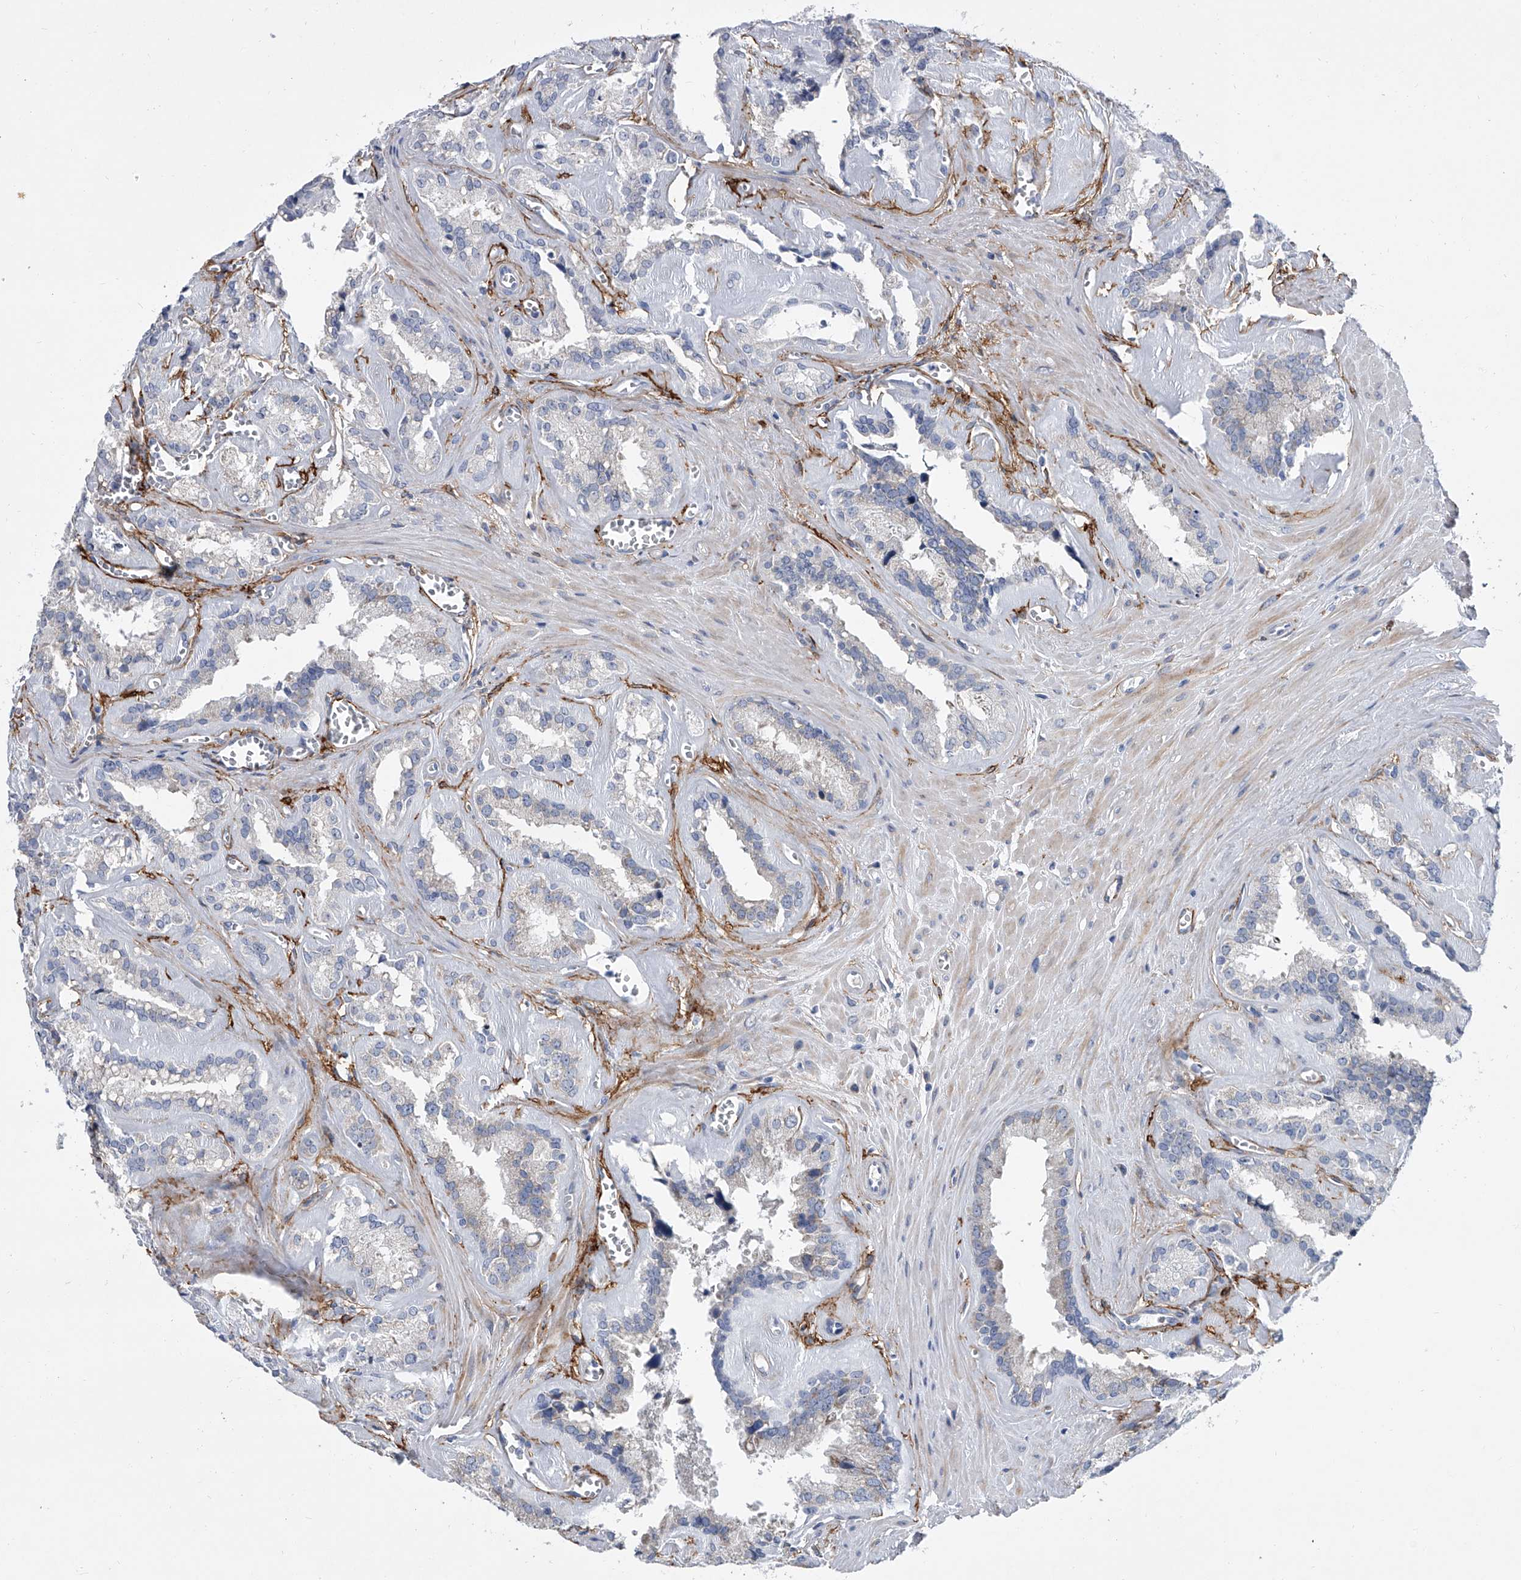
{"staining": {"intensity": "negative", "quantity": "none", "location": "none"}, "tissue": "seminal vesicle", "cell_type": "Glandular cells", "image_type": "normal", "snomed": [{"axis": "morphology", "description": "Normal tissue, NOS"}, {"axis": "topography", "description": "Prostate"}, {"axis": "topography", "description": "Seminal veicle"}], "caption": "Immunohistochemical staining of unremarkable seminal vesicle exhibits no significant positivity in glandular cells.", "gene": "ALG14", "patient": {"sex": "male", "age": 59}}